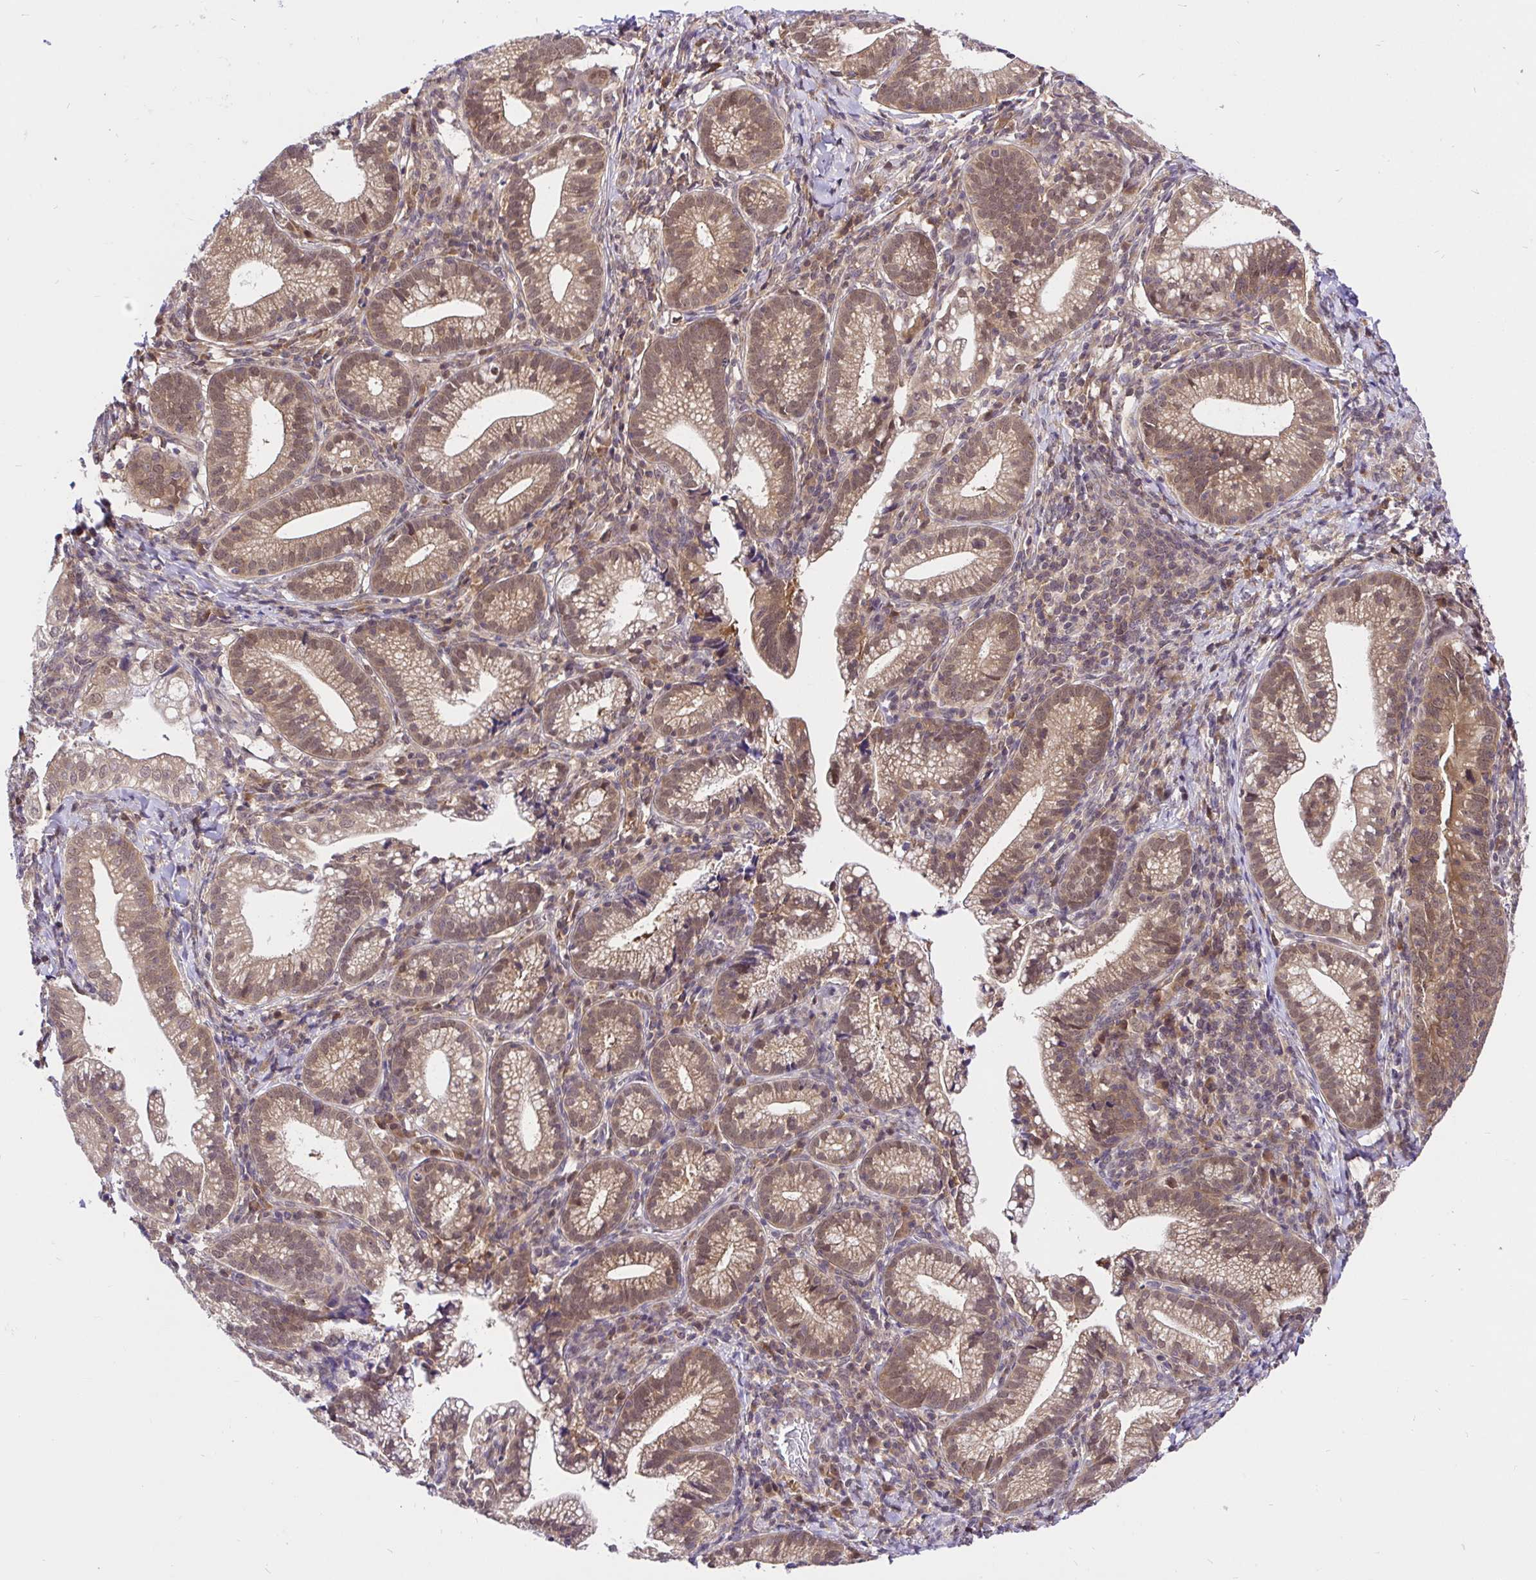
{"staining": {"intensity": "moderate", "quantity": "25%-75%", "location": "cytoplasmic/membranous,nuclear"}, "tissue": "cervical cancer", "cell_type": "Tumor cells", "image_type": "cancer", "snomed": [{"axis": "morphology", "description": "Normal tissue, NOS"}, {"axis": "morphology", "description": "Adenocarcinoma, NOS"}, {"axis": "topography", "description": "Cervix"}], "caption": "Tumor cells demonstrate moderate cytoplasmic/membranous and nuclear positivity in about 25%-75% of cells in cervical adenocarcinoma.", "gene": "UBE2M", "patient": {"sex": "female", "age": 44}}